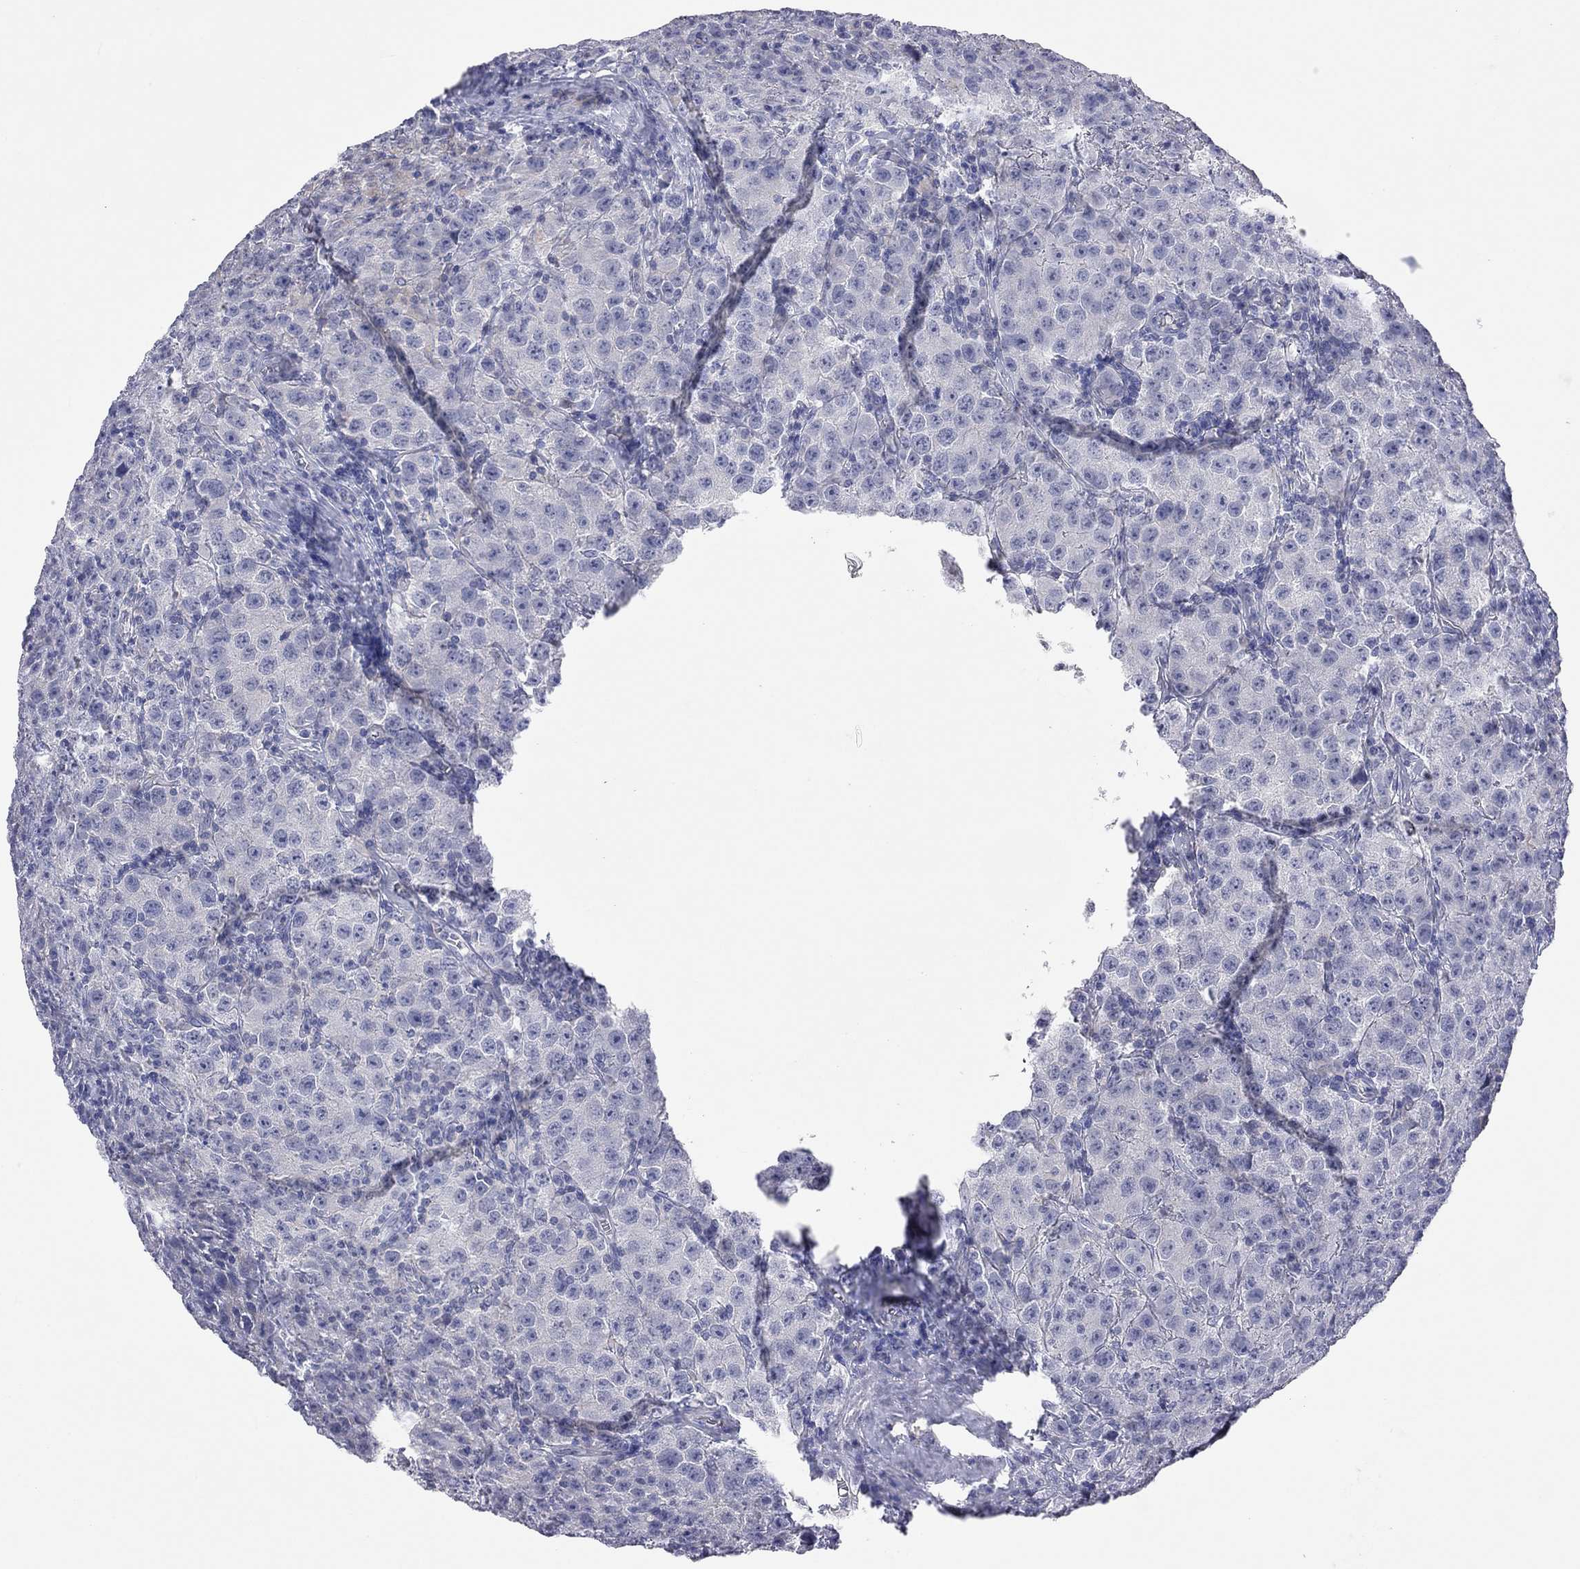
{"staining": {"intensity": "negative", "quantity": "none", "location": "none"}, "tissue": "testis cancer", "cell_type": "Tumor cells", "image_type": "cancer", "snomed": [{"axis": "morphology", "description": "Seminoma, NOS"}, {"axis": "topography", "description": "Testis"}], "caption": "IHC photomicrograph of neoplastic tissue: testis seminoma stained with DAB demonstrates no significant protein positivity in tumor cells.", "gene": "KCNB1", "patient": {"sex": "male", "age": 52}}